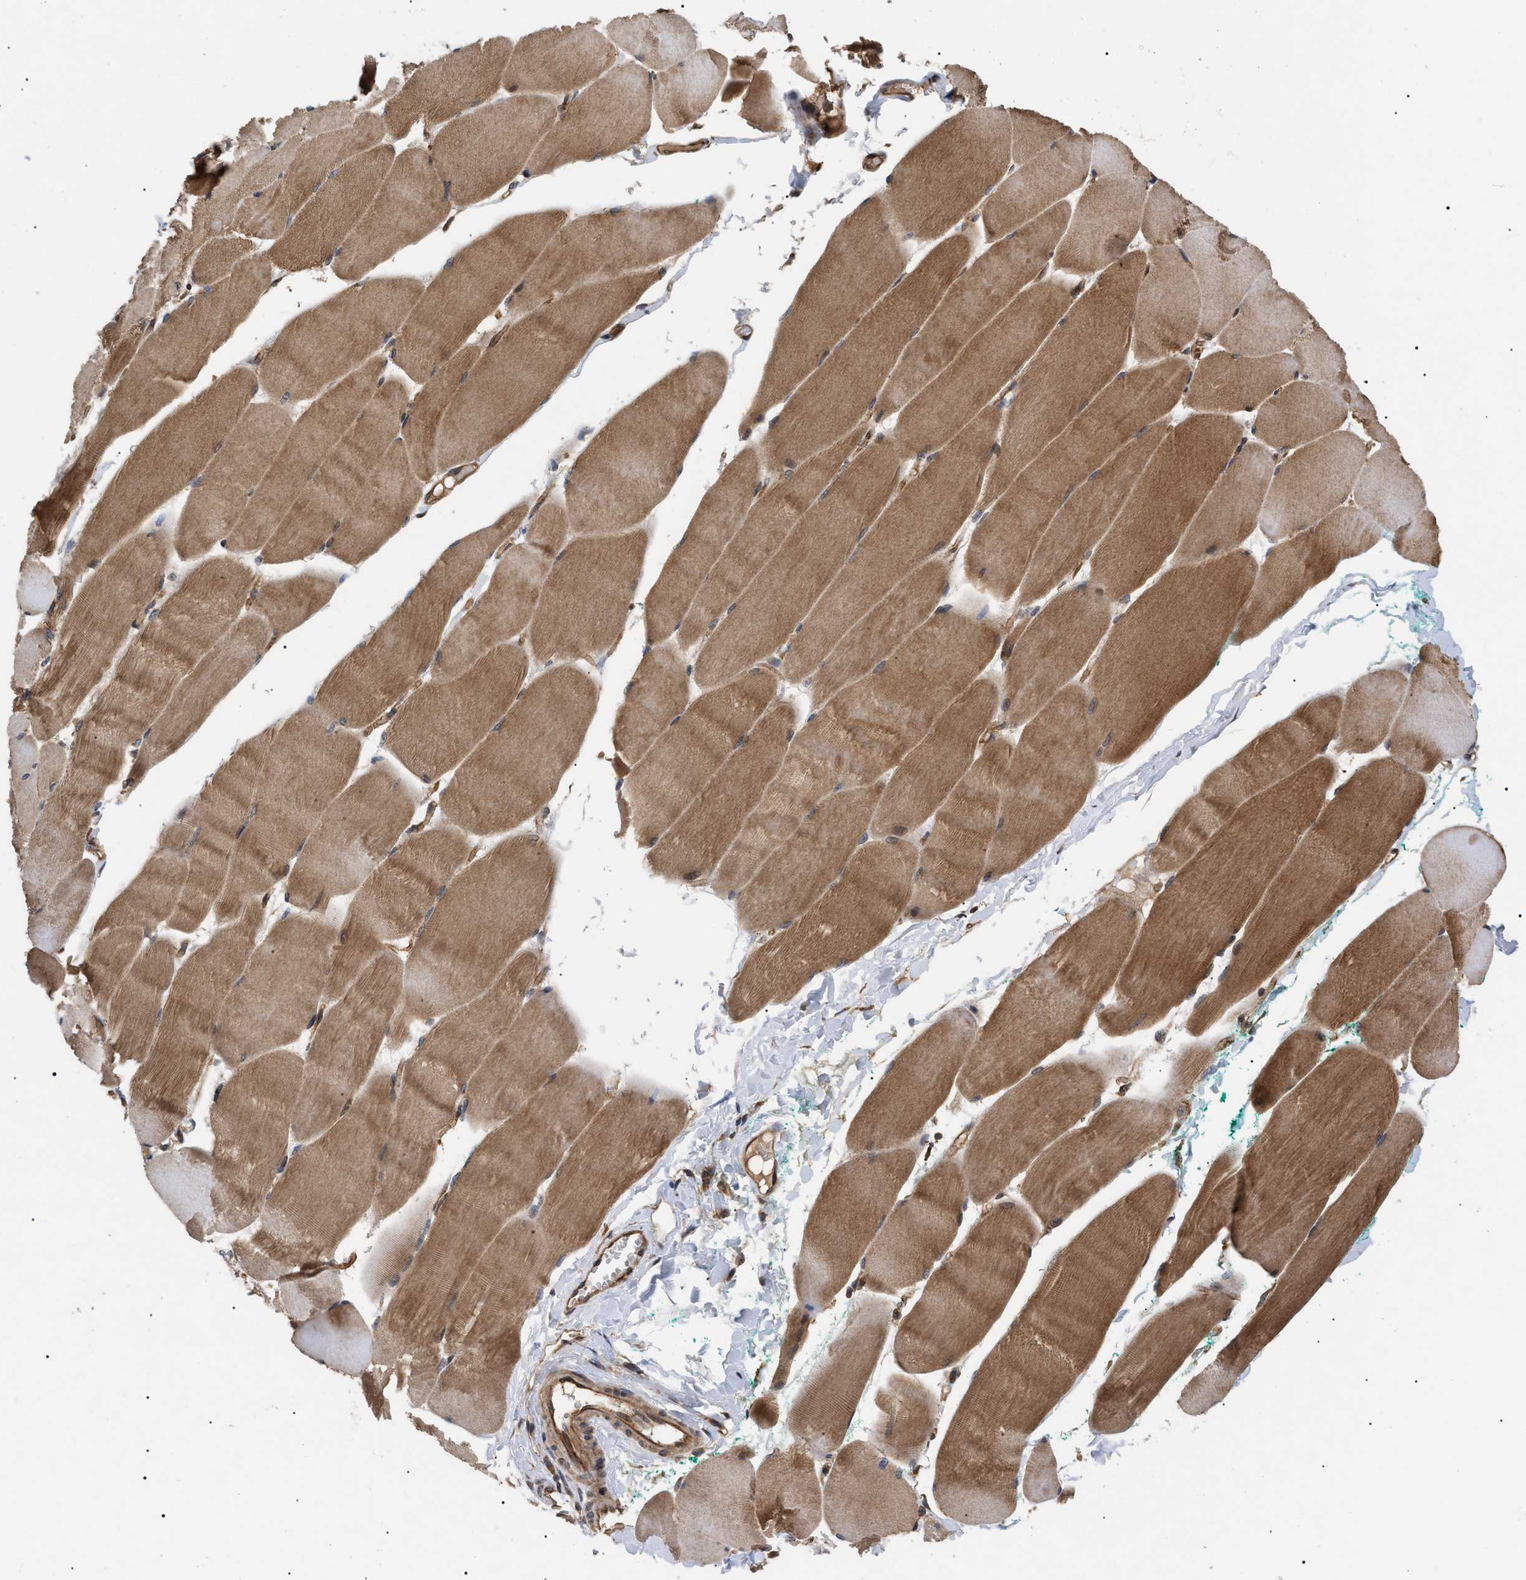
{"staining": {"intensity": "moderate", "quantity": ">75%", "location": "cytoplasmic/membranous"}, "tissue": "skeletal muscle", "cell_type": "Myocytes", "image_type": "normal", "snomed": [{"axis": "morphology", "description": "Normal tissue, NOS"}, {"axis": "morphology", "description": "Squamous cell carcinoma, NOS"}, {"axis": "topography", "description": "Skeletal muscle"}], "caption": "High-power microscopy captured an immunohistochemistry histopathology image of unremarkable skeletal muscle, revealing moderate cytoplasmic/membranous staining in about >75% of myocytes.", "gene": "ASTL", "patient": {"sex": "male", "age": 51}}